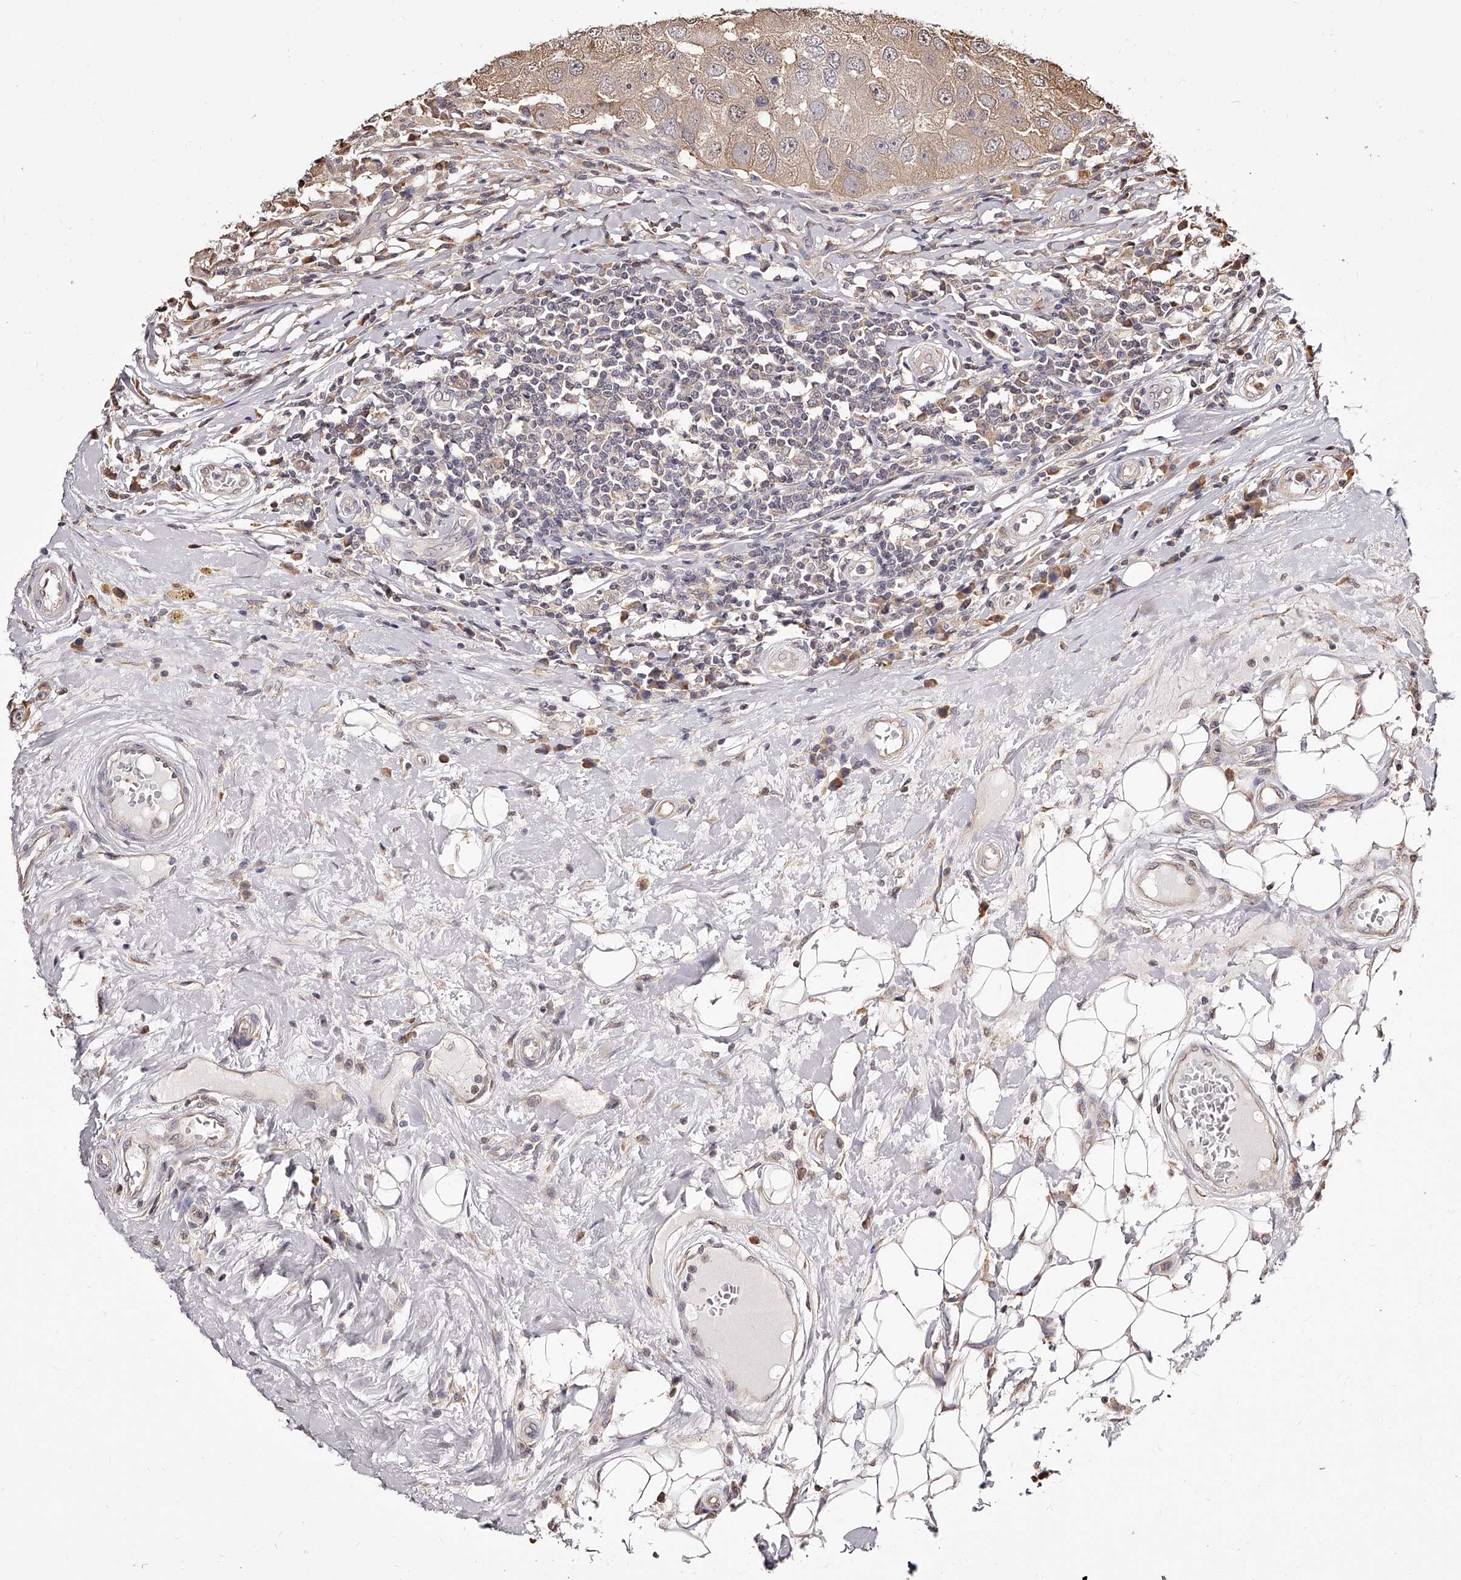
{"staining": {"intensity": "weak", "quantity": ">75%", "location": "cytoplasmic/membranous"}, "tissue": "breast cancer", "cell_type": "Tumor cells", "image_type": "cancer", "snomed": [{"axis": "morphology", "description": "Duct carcinoma"}, {"axis": "topography", "description": "Breast"}], "caption": "The immunohistochemical stain labels weak cytoplasmic/membranous staining in tumor cells of breast intraductal carcinoma tissue. (brown staining indicates protein expression, while blue staining denotes nuclei).", "gene": "ZNF582", "patient": {"sex": "female", "age": 27}}